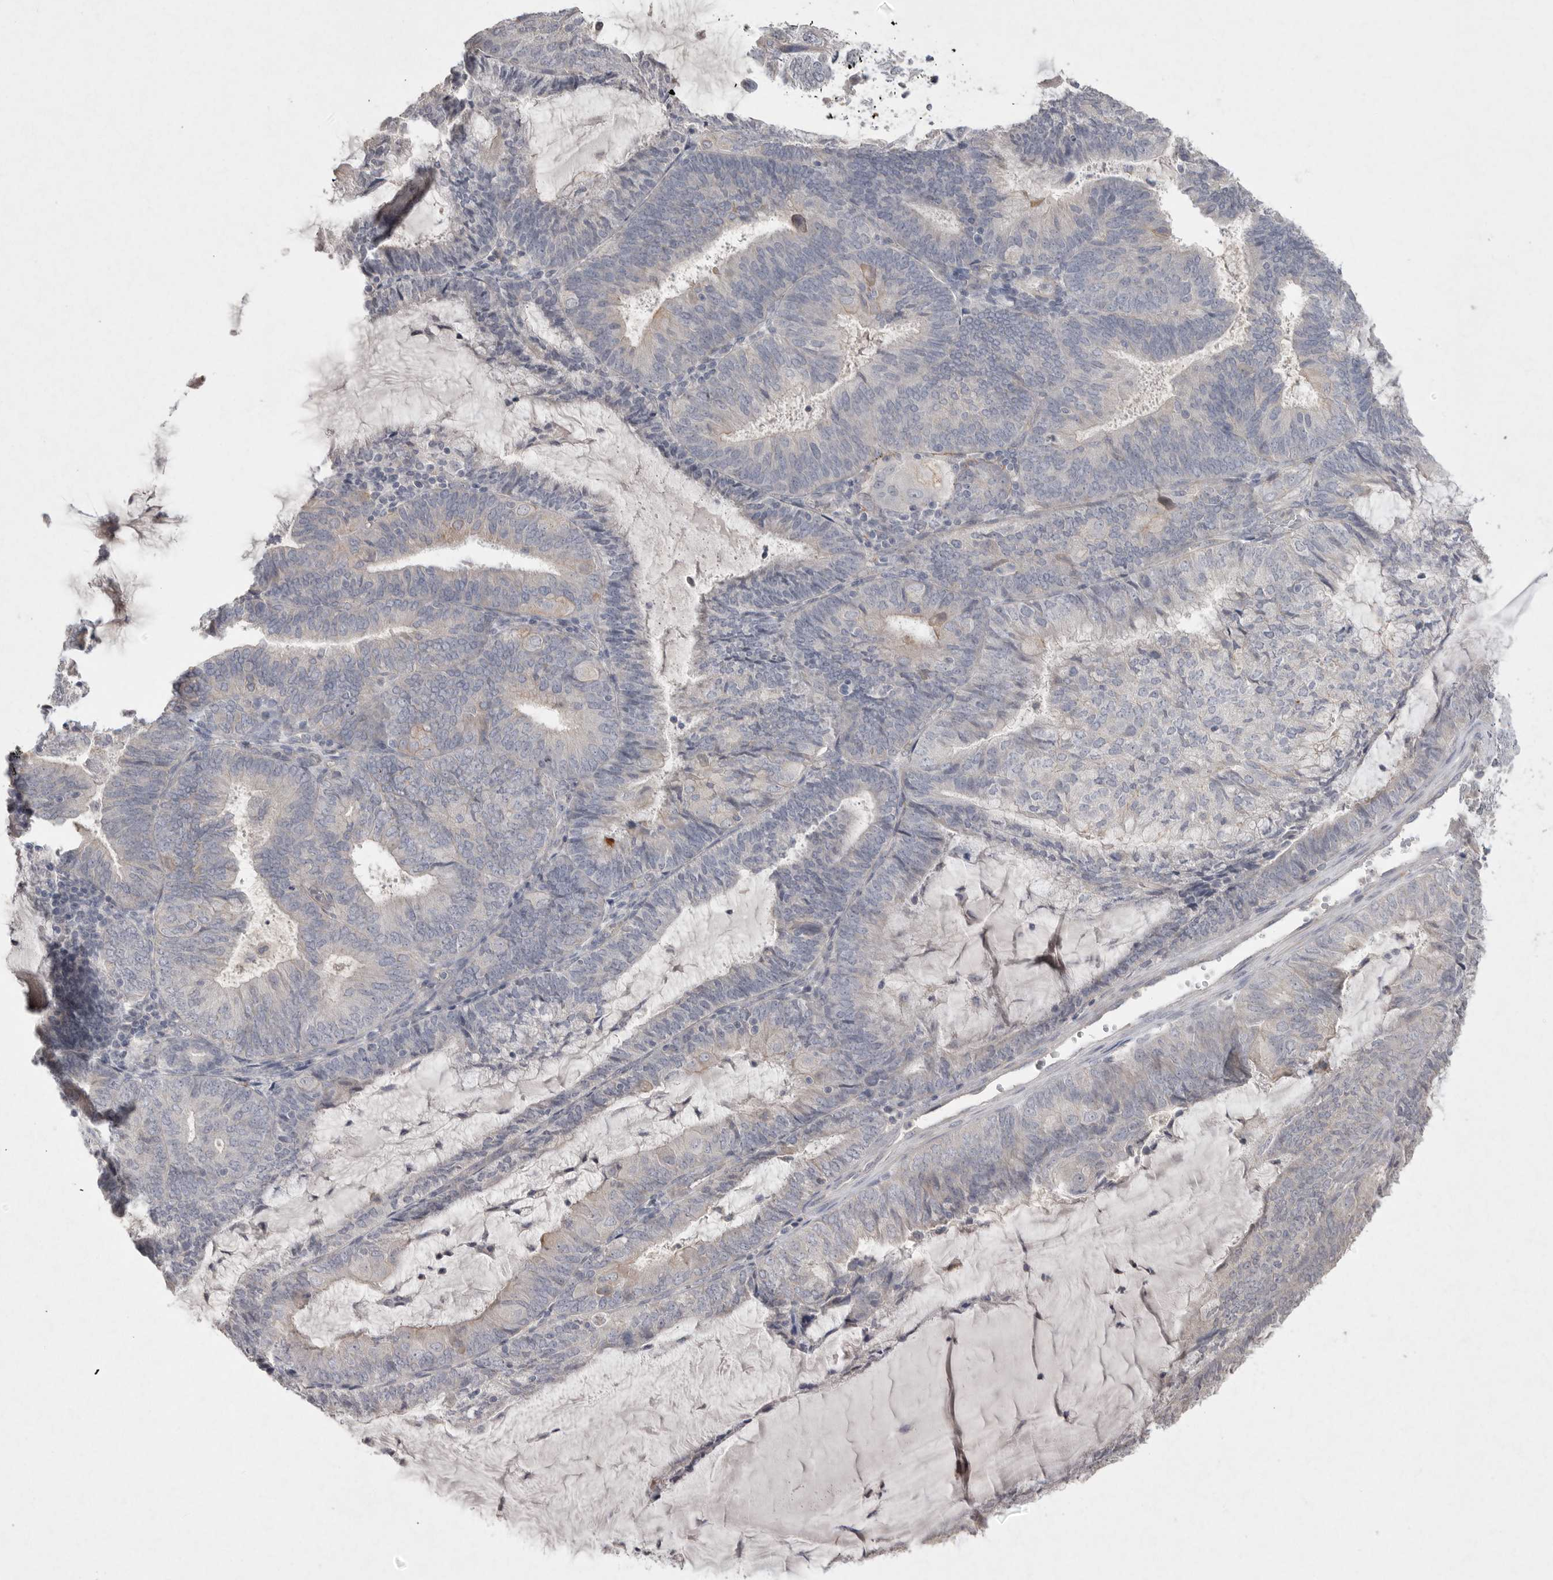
{"staining": {"intensity": "negative", "quantity": "none", "location": "none"}, "tissue": "endometrial cancer", "cell_type": "Tumor cells", "image_type": "cancer", "snomed": [{"axis": "morphology", "description": "Adenocarcinoma, NOS"}, {"axis": "topography", "description": "Endometrium"}], "caption": "Immunohistochemical staining of endometrial cancer (adenocarcinoma) demonstrates no significant positivity in tumor cells.", "gene": "VANGL2", "patient": {"sex": "female", "age": 81}}